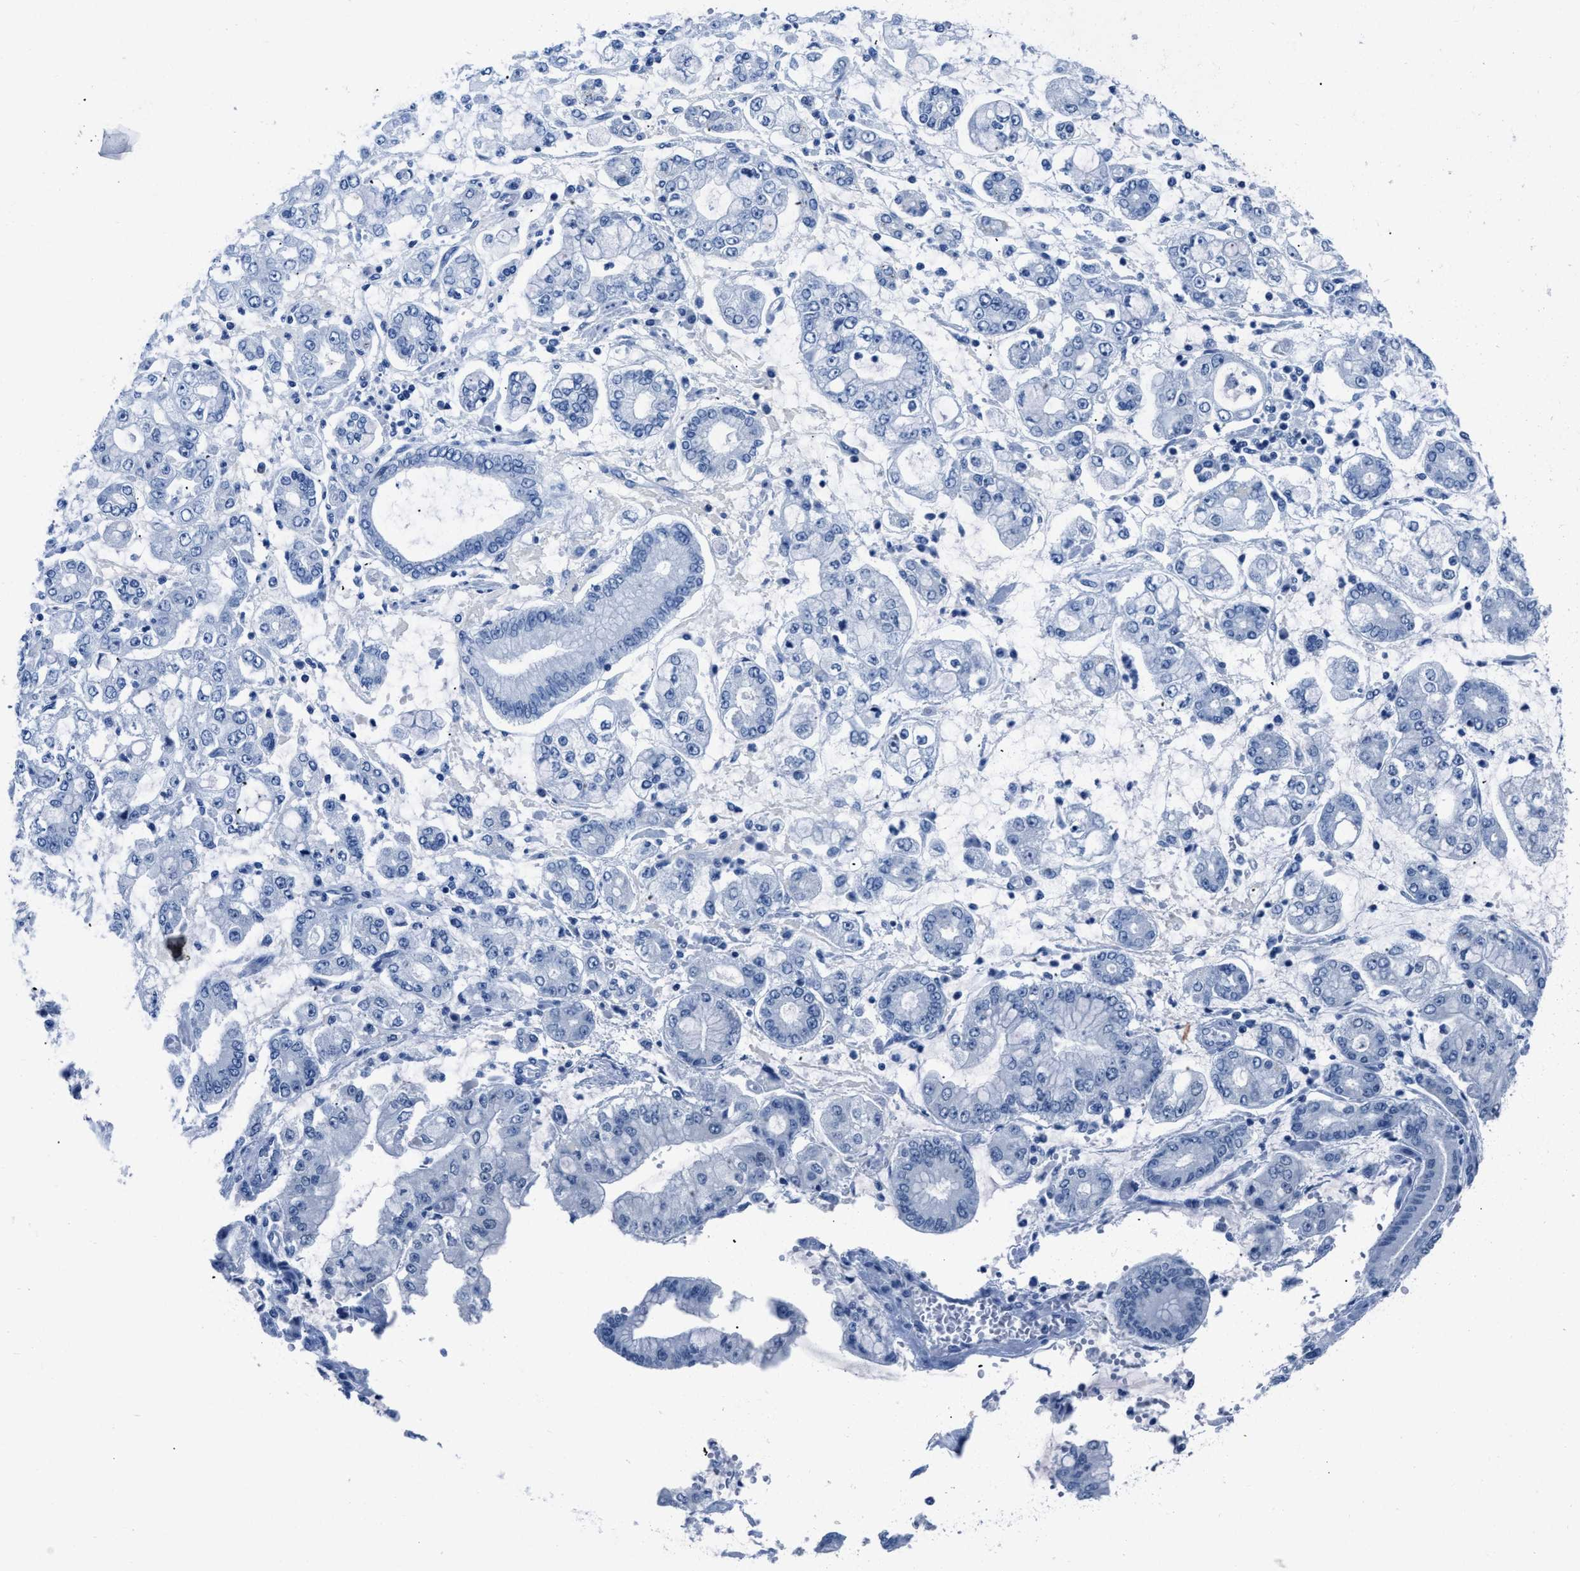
{"staining": {"intensity": "negative", "quantity": "none", "location": "none"}, "tissue": "stomach cancer", "cell_type": "Tumor cells", "image_type": "cancer", "snomed": [{"axis": "morphology", "description": "Adenocarcinoma, NOS"}, {"axis": "topography", "description": "Stomach"}], "caption": "This is a micrograph of IHC staining of stomach adenocarcinoma, which shows no positivity in tumor cells.", "gene": "NFATC2", "patient": {"sex": "male", "age": 76}}